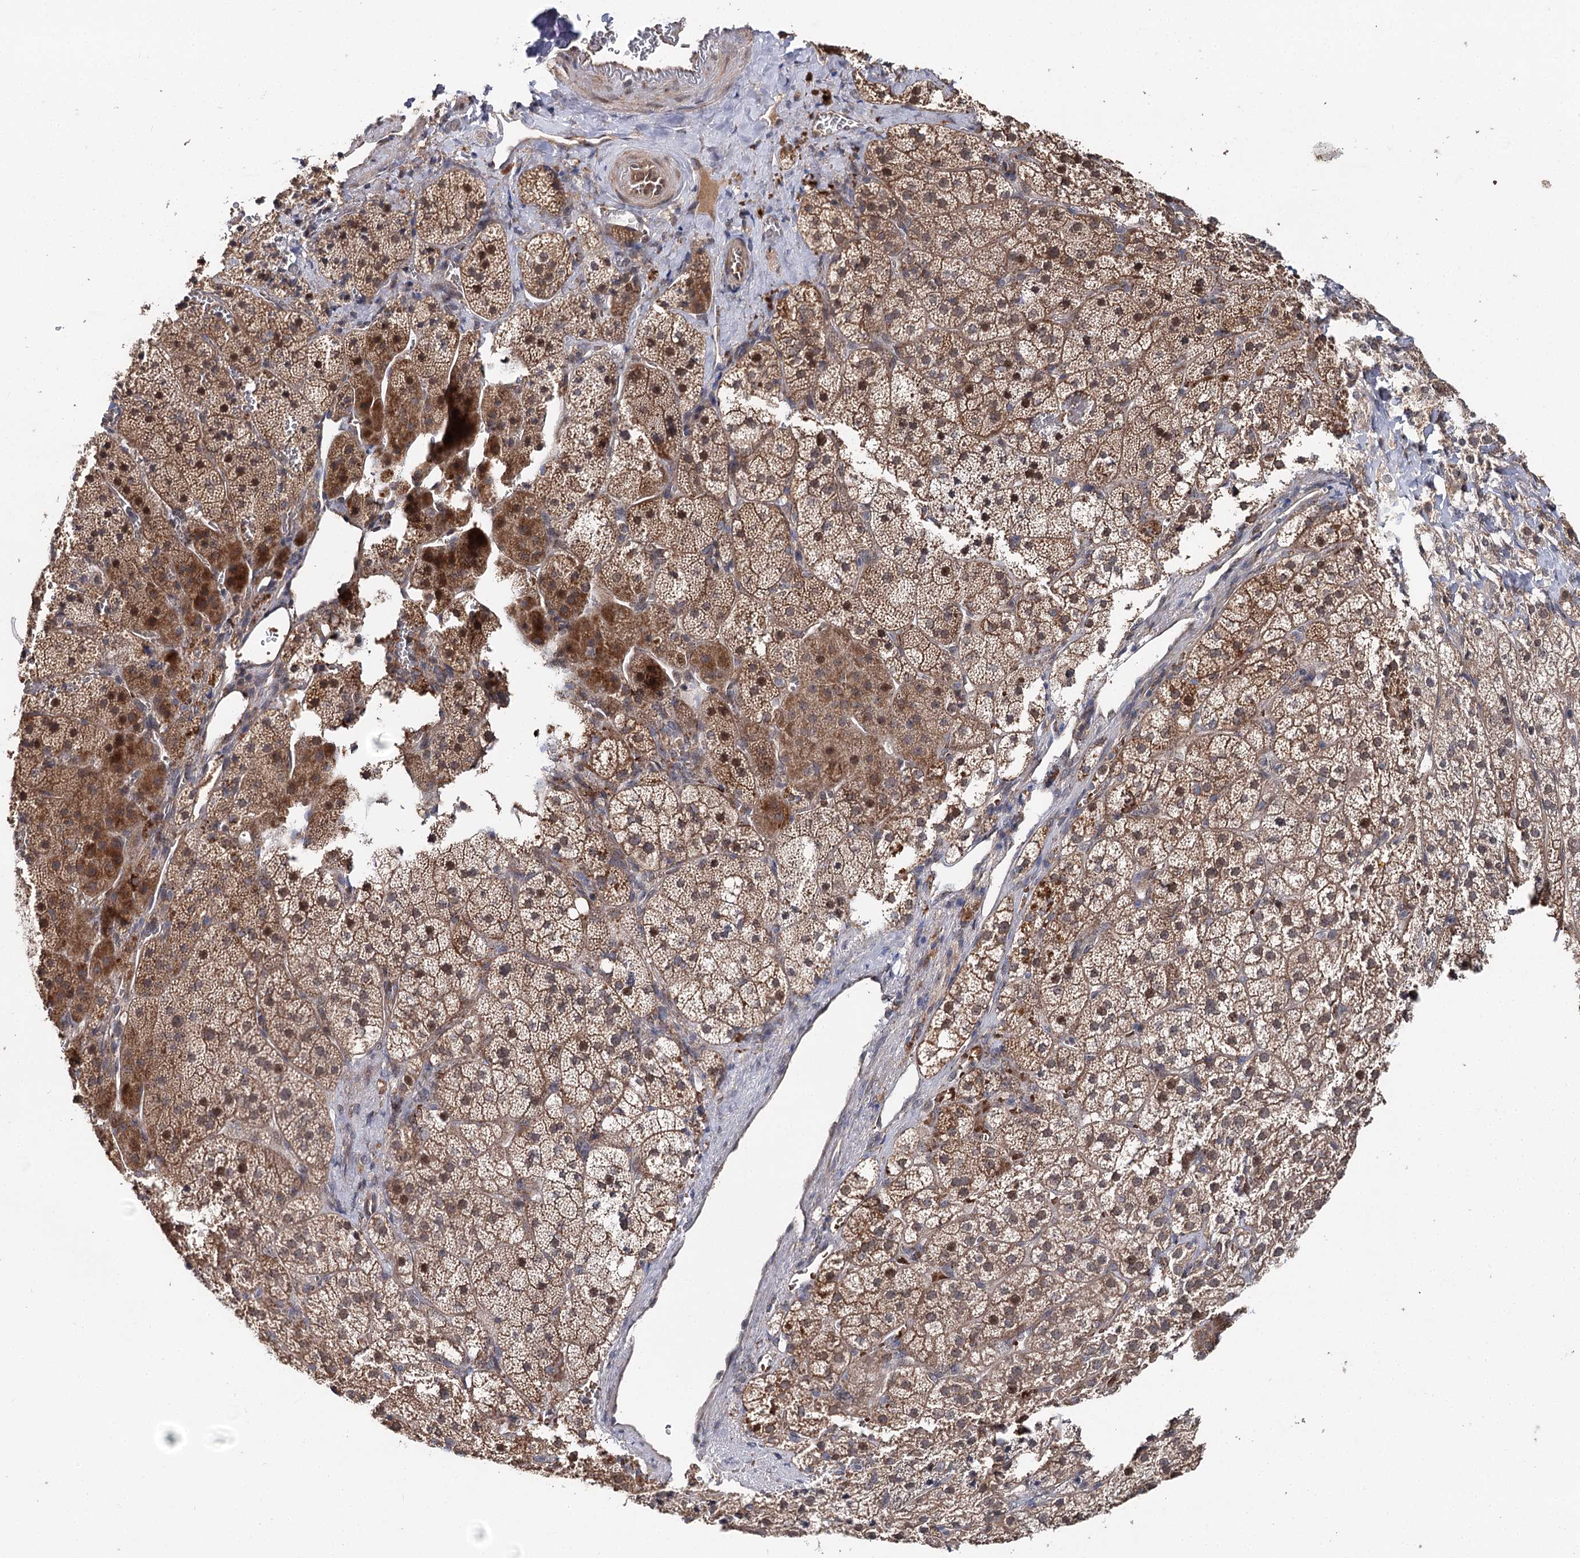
{"staining": {"intensity": "moderate", "quantity": "25%-75%", "location": "cytoplasmic/membranous"}, "tissue": "adrenal gland", "cell_type": "Glandular cells", "image_type": "normal", "snomed": [{"axis": "morphology", "description": "Normal tissue, NOS"}, {"axis": "topography", "description": "Adrenal gland"}], "caption": "The micrograph demonstrates staining of normal adrenal gland, revealing moderate cytoplasmic/membranous protein expression (brown color) within glandular cells.", "gene": "MSANTD2", "patient": {"sex": "female", "age": 44}}